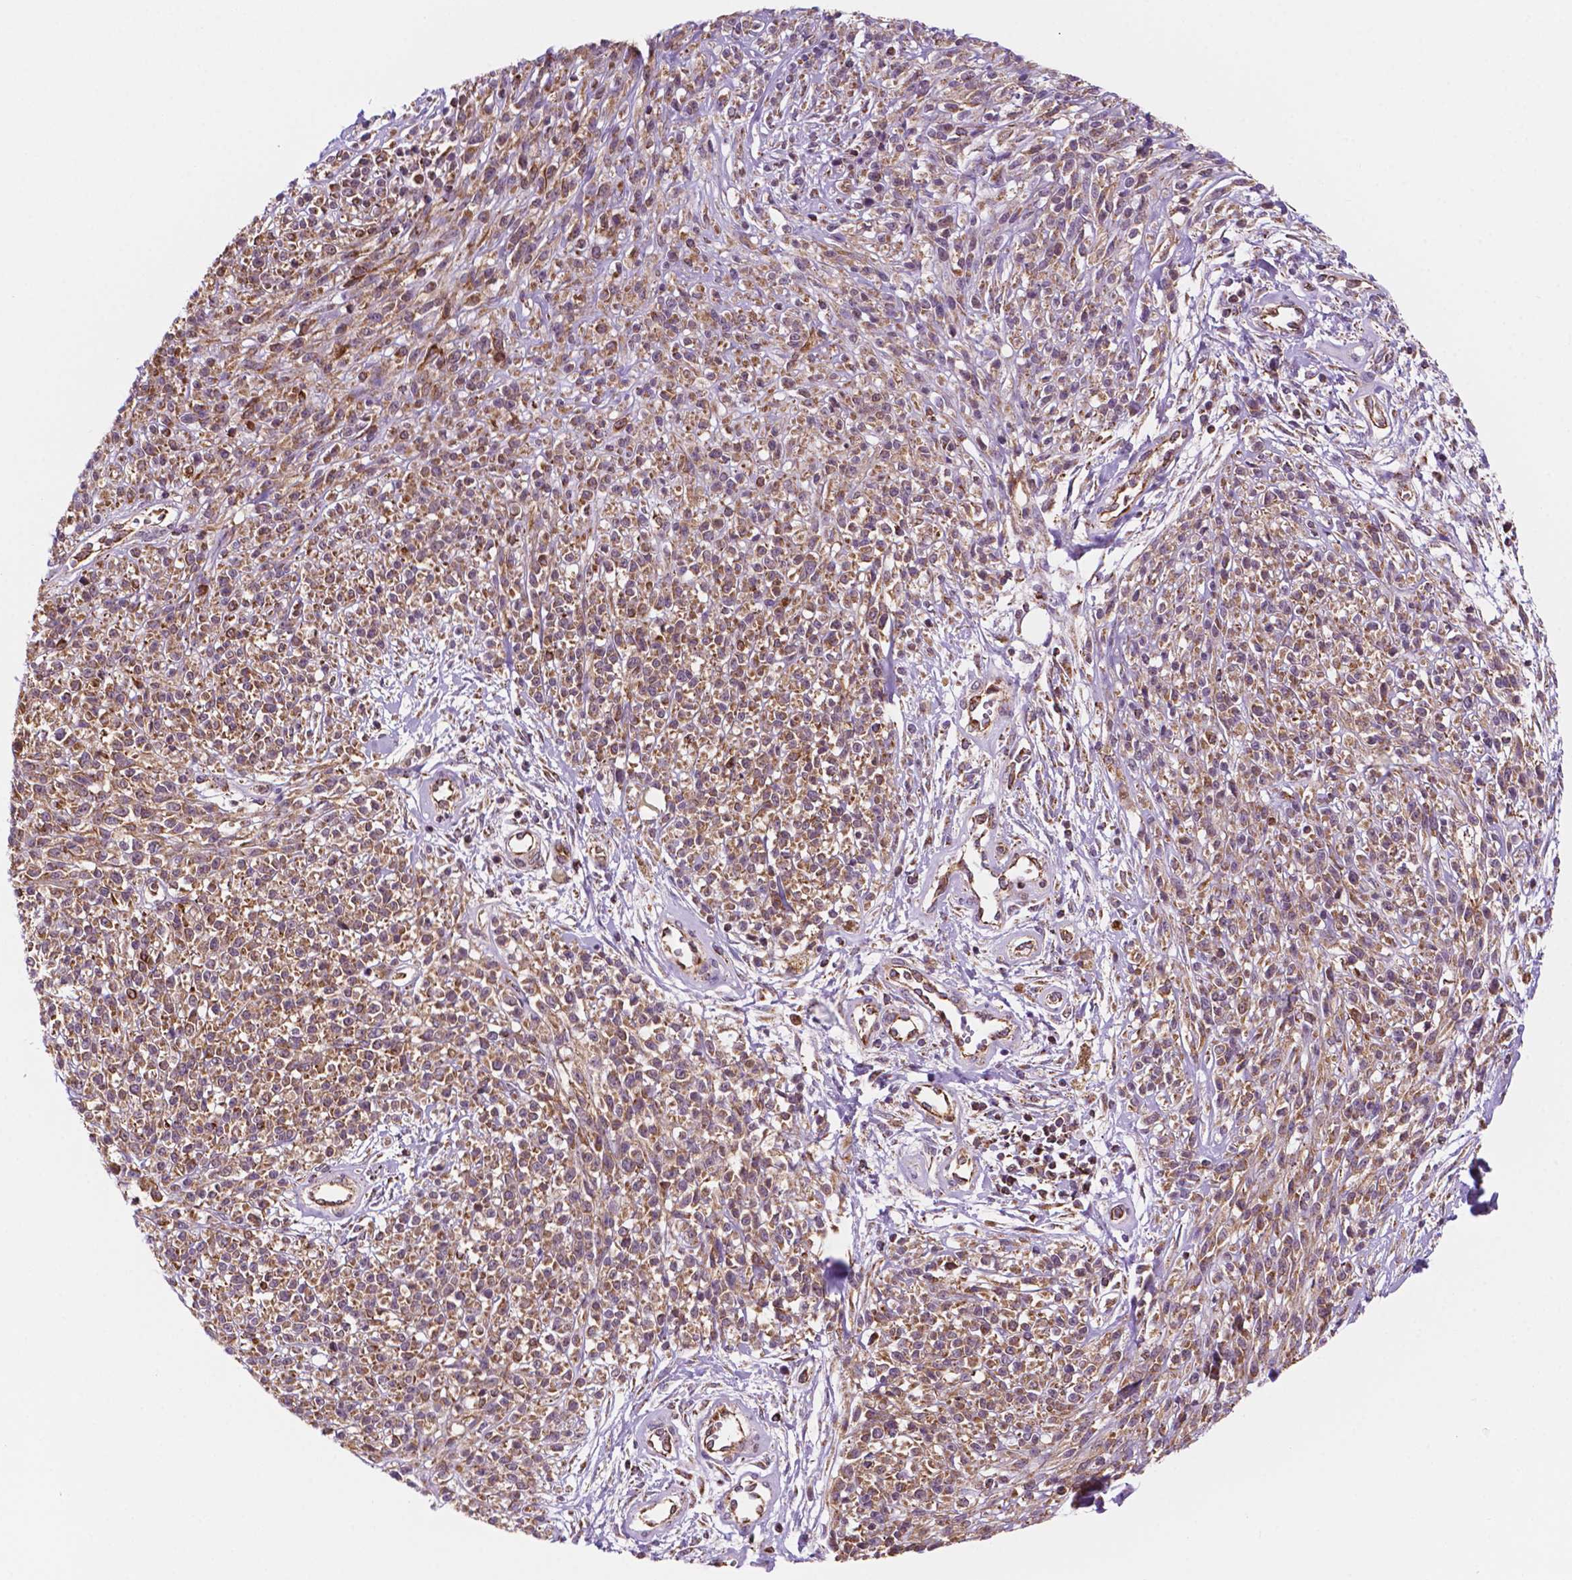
{"staining": {"intensity": "moderate", "quantity": ">75%", "location": "cytoplasmic/membranous"}, "tissue": "melanoma", "cell_type": "Tumor cells", "image_type": "cancer", "snomed": [{"axis": "morphology", "description": "Malignant melanoma, NOS"}, {"axis": "topography", "description": "Skin"}, {"axis": "topography", "description": "Skin of trunk"}], "caption": "Malignant melanoma stained with DAB IHC displays medium levels of moderate cytoplasmic/membranous expression in approximately >75% of tumor cells. Ihc stains the protein in brown and the nuclei are stained blue.", "gene": "GEMIN4", "patient": {"sex": "male", "age": 74}}